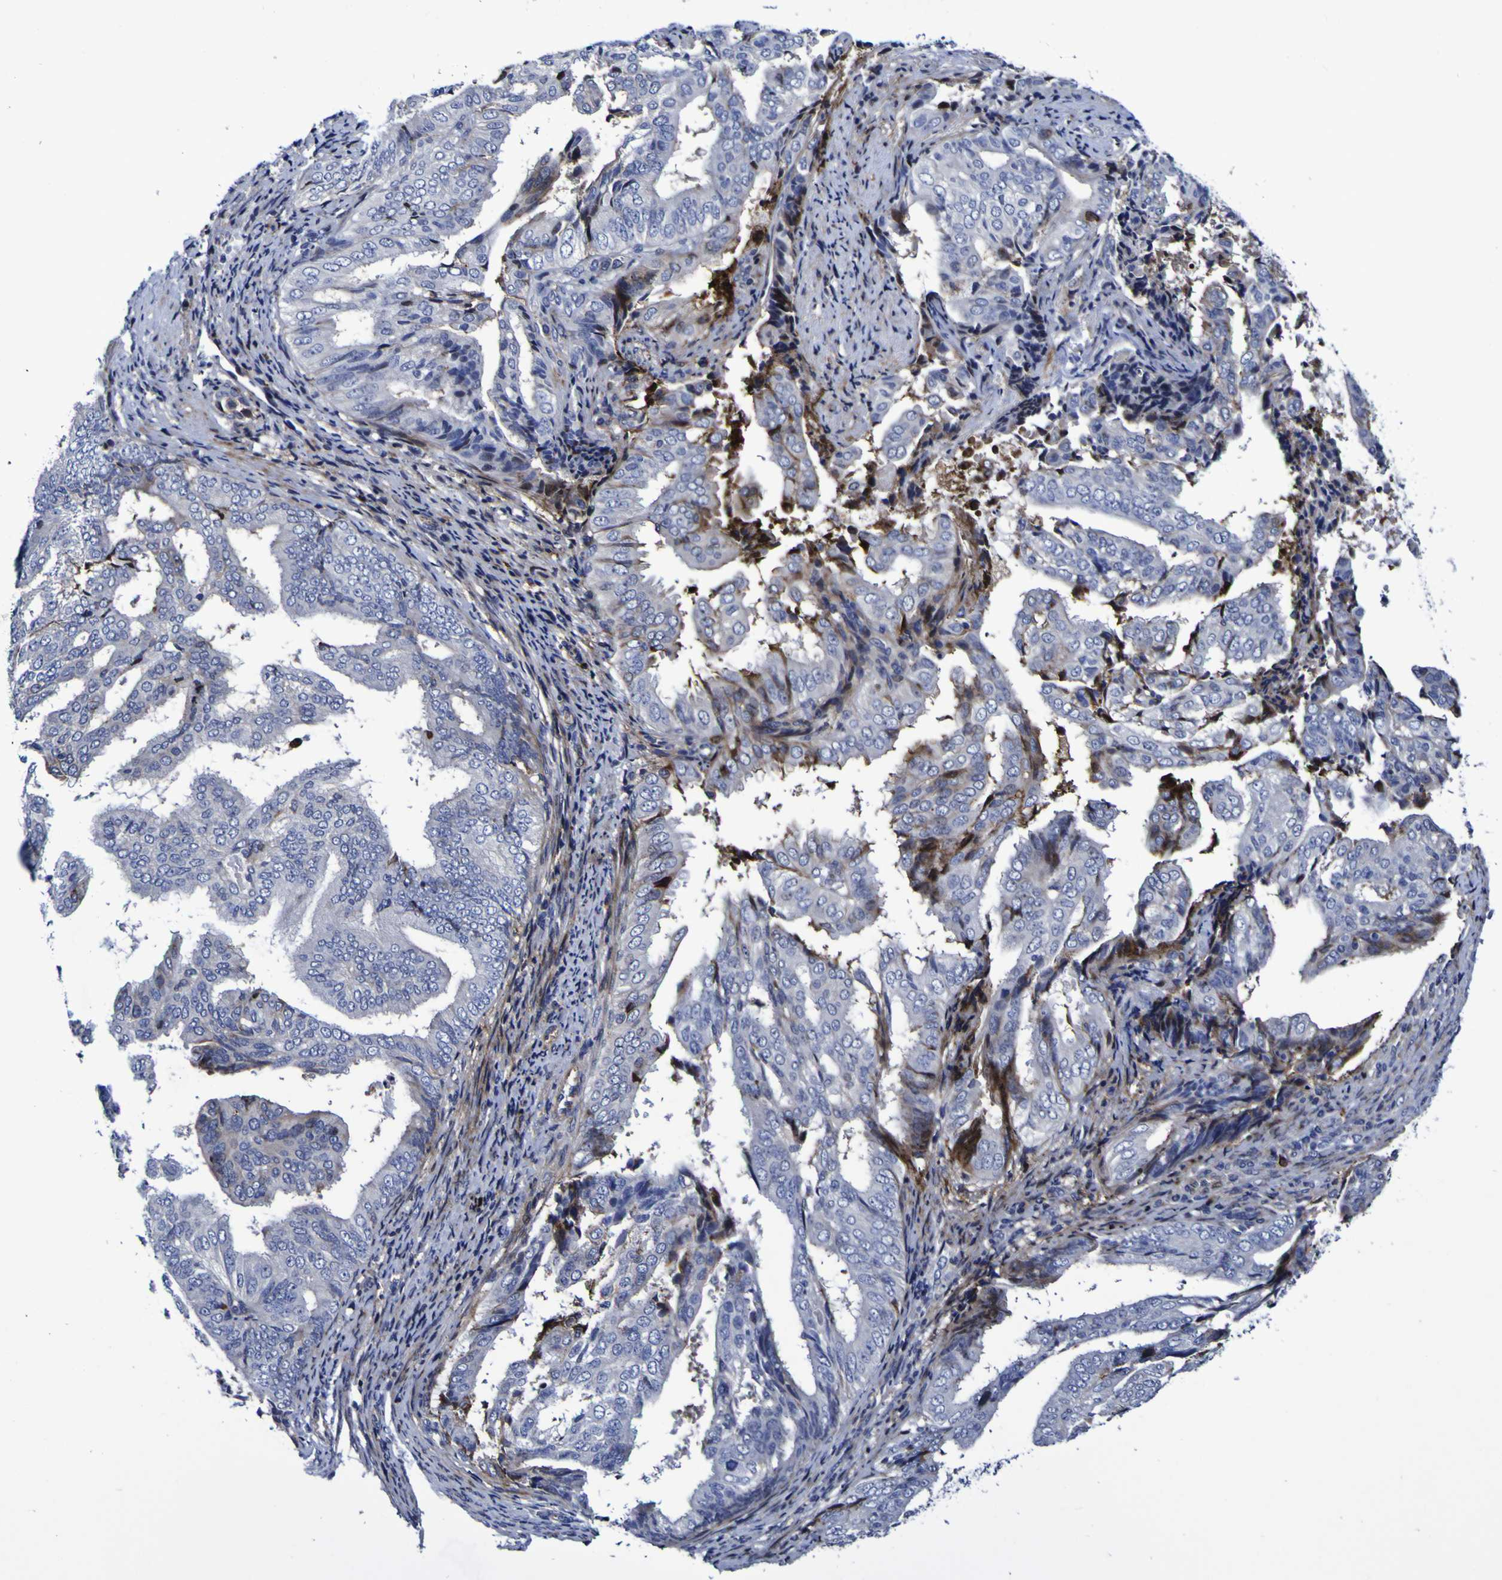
{"staining": {"intensity": "negative", "quantity": "none", "location": "none"}, "tissue": "endometrial cancer", "cell_type": "Tumor cells", "image_type": "cancer", "snomed": [{"axis": "morphology", "description": "Adenocarcinoma, NOS"}, {"axis": "topography", "description": "Endometrium"}], "caption": "High magnification brightfield microscopy of endometrial cancer stained with DAB (brown) and counterstained with hematoxylin (blue): tumor cells show no significant positivity.", "gene": "MGLL", "patient": {"sex": "female", "age": 58}}